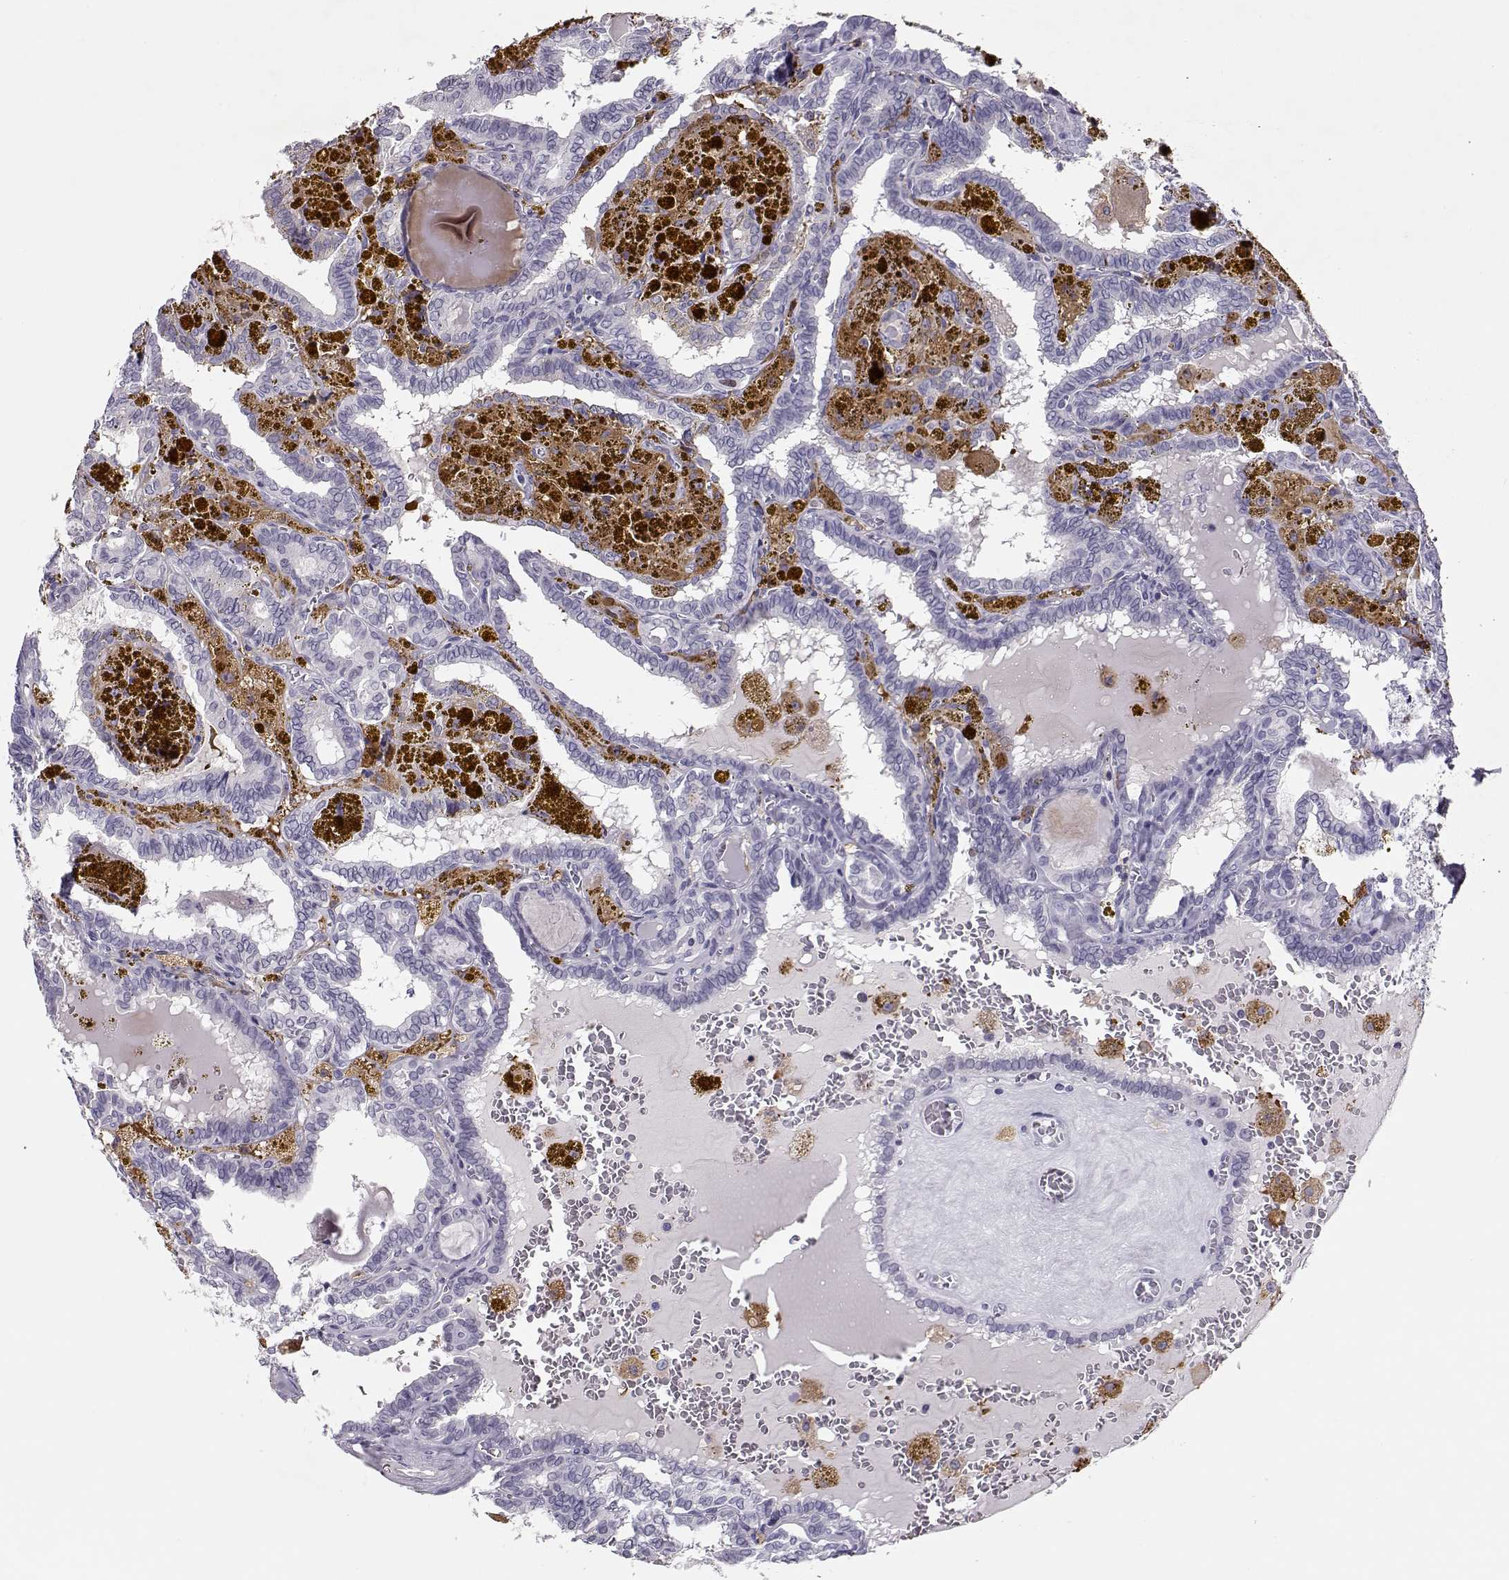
{"staining": {"intensity": "negative", "quantity": "none", "location": "none"}, "tissue": "thyroid cancer", "cell_type": "Tumor cells", "image_type": "cancer", "snomed": [{"axis": "morphology", "description": "Papillary adenocarcinoma, NOS"}, {"axis": "topography", "description": "Thyroid gland"}], "caption": "High power microscopy photomicrograph of an IHC micrograph of thyroid cancer, revealing no significant staining in tumor cells. (DAB immunohistochemistry with hematoxylin counter stain).", "gene": "SGO1", "patient": {"sex": "female", "age": 39}}